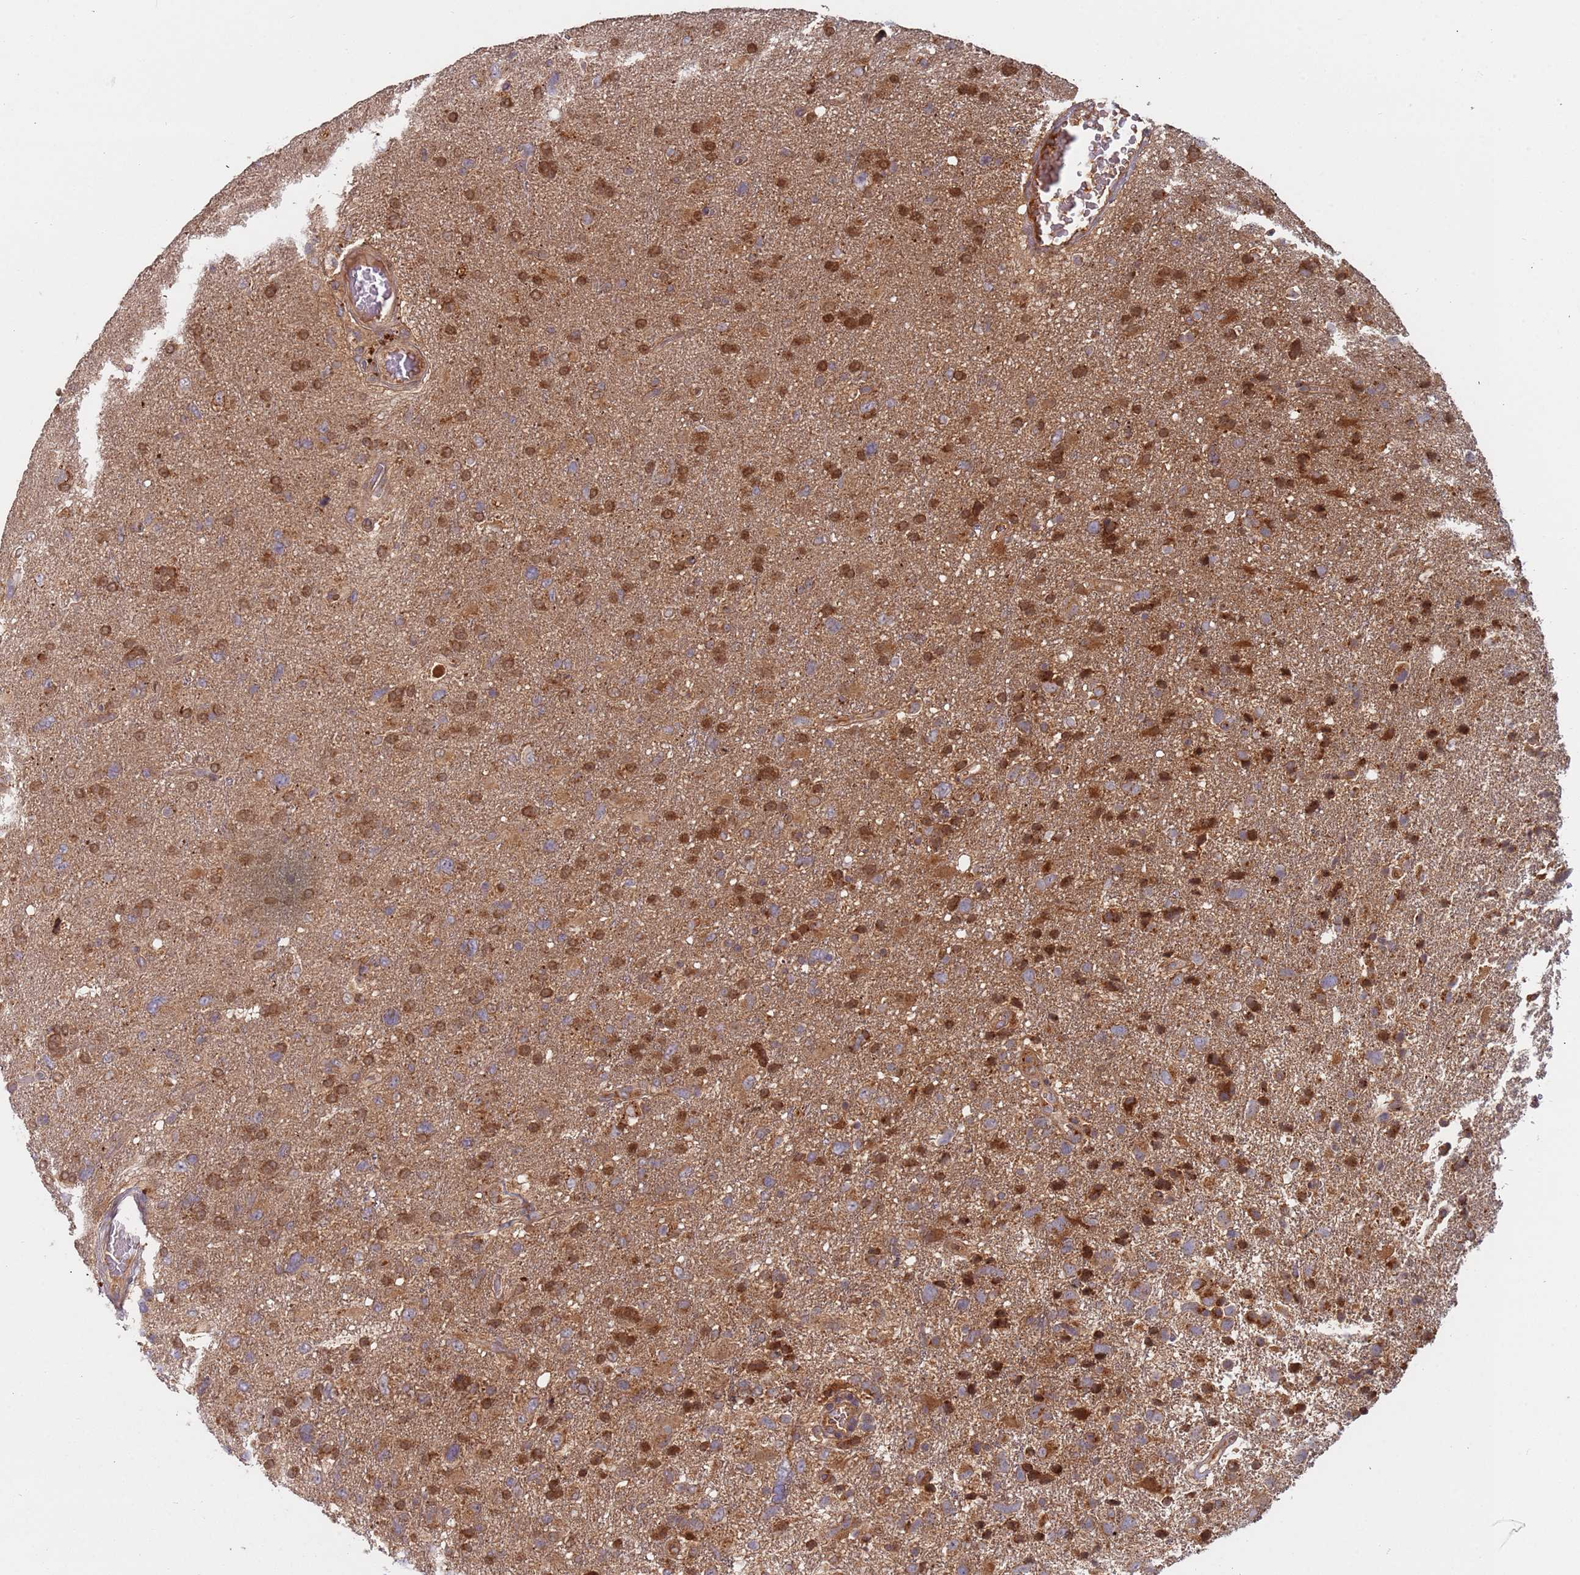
{"staining": {"intensity": "moderate", "quantity": ">75%", "location": "cytoplasmic/membranous"}, "tissue": "glioma", "cell_type": "Tumor cells", "image_type": "cancer", "snomed": [{"axis": "morphology", "description": "Glioma, malignant, High grade"}, {"axis": "topography", "description": "Brain"}], "caption": "Tumor cells show medium levels of moderate cytoplasmic/membranous positivity in about >75% of cells in malignant glioma (high-grade).", "gene": "OR5A2", "patient": {"sex": "male", "age": 61}}